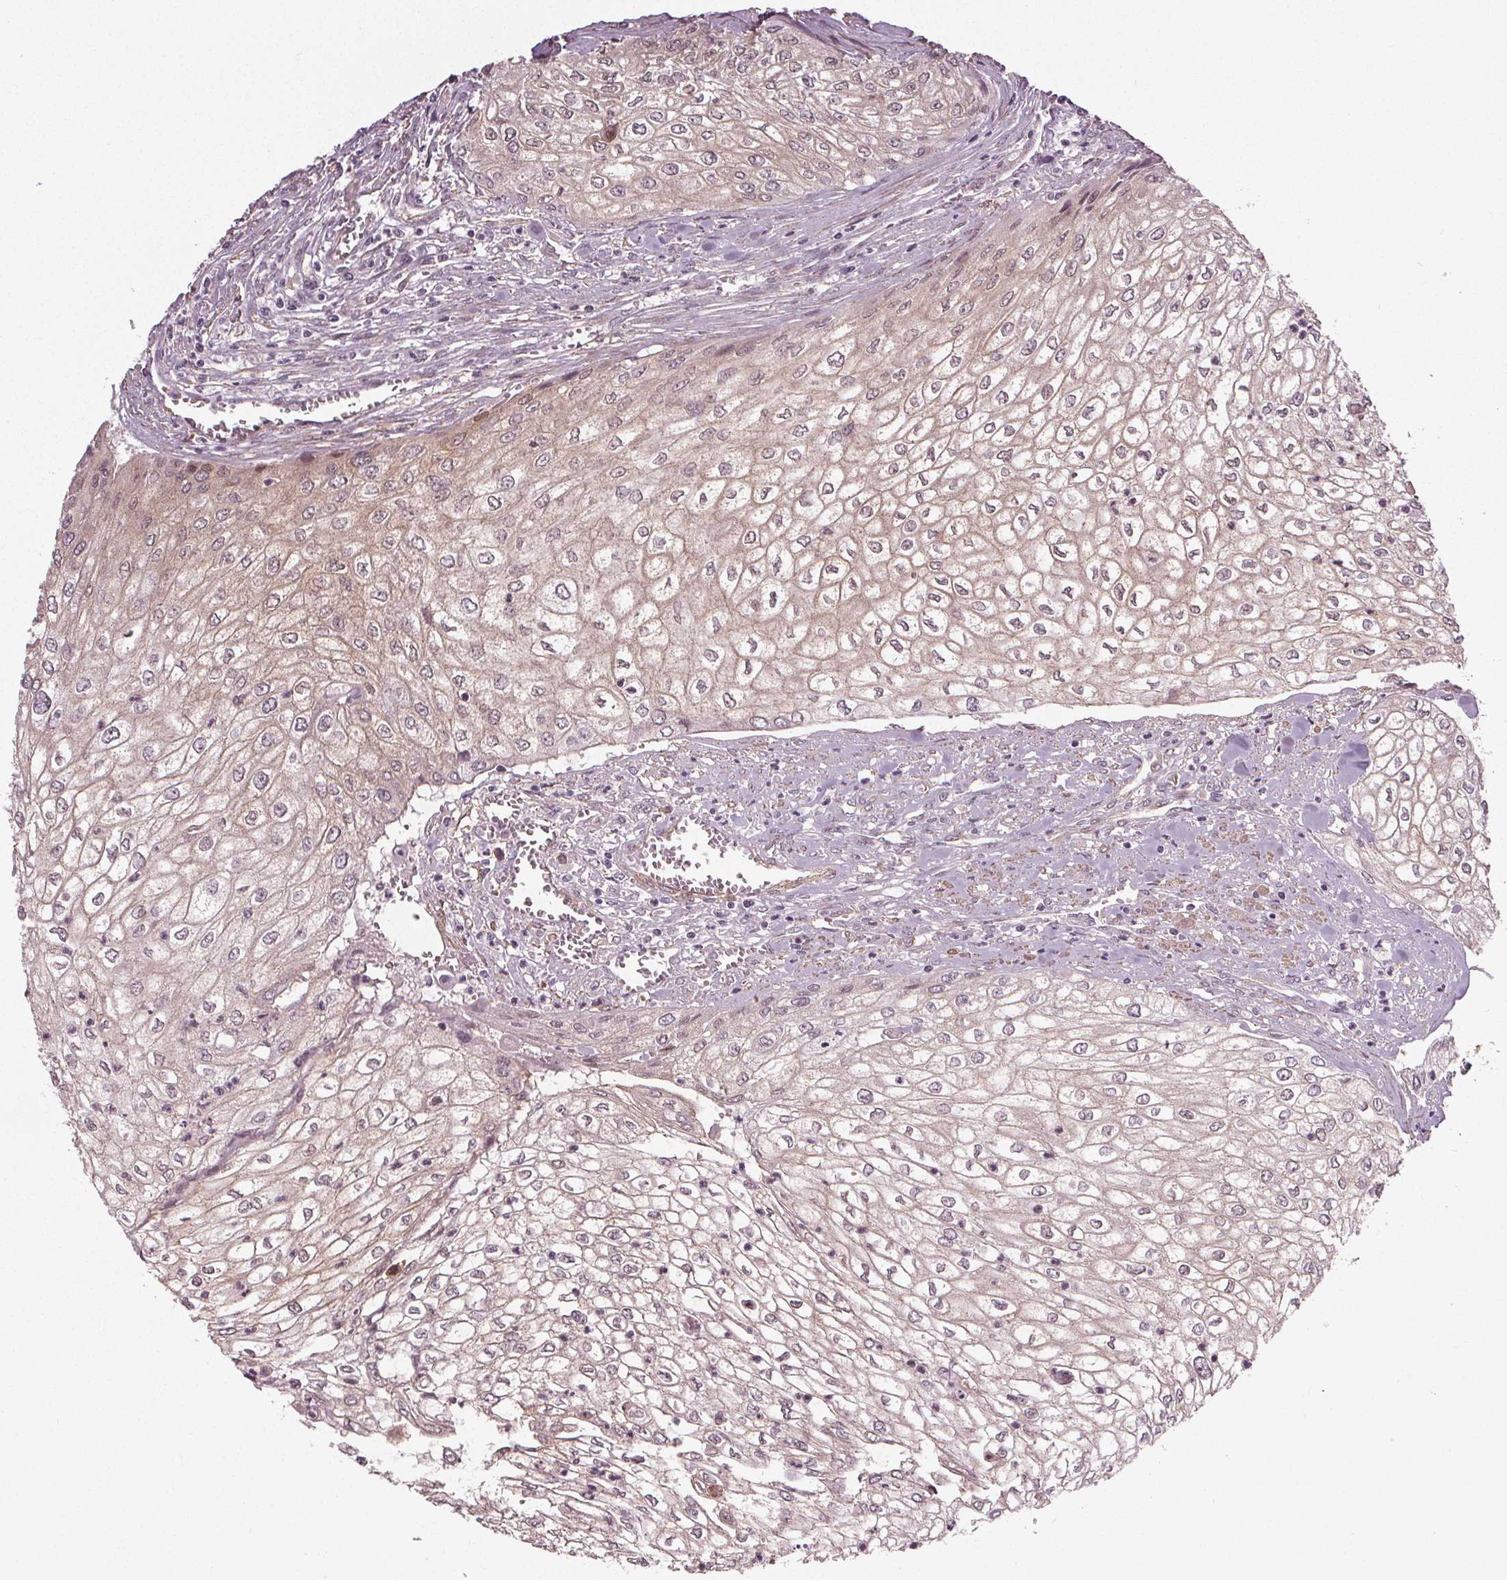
{"staining": {"intensity": "moderate", "quantity": ">75%", "location": "cytoplasmic/membranous,nuclear"}, "tissue": "urothelial cancer", "cell_type": "Tumor cells", "image_type": "cancer", "snomed": [{"axis": "morphology", "description": "Urothelial carcinoma, High grade"}, {"axis": "topography", "description": "Urinary bladder"}], "caption": "High-grade urothelial carcinoma tissue displays moderate cytoplasmic/membranous and nuclear positivity in about >75% of tumor cells The staining was performed using DAB (3,3'-diaminobenzidine), with brown indicating positive protein expression. Nuclei are stained blue with hematoxylin.", "gene": "PKP1", "patient": {"sex": "male", "age": 62}}